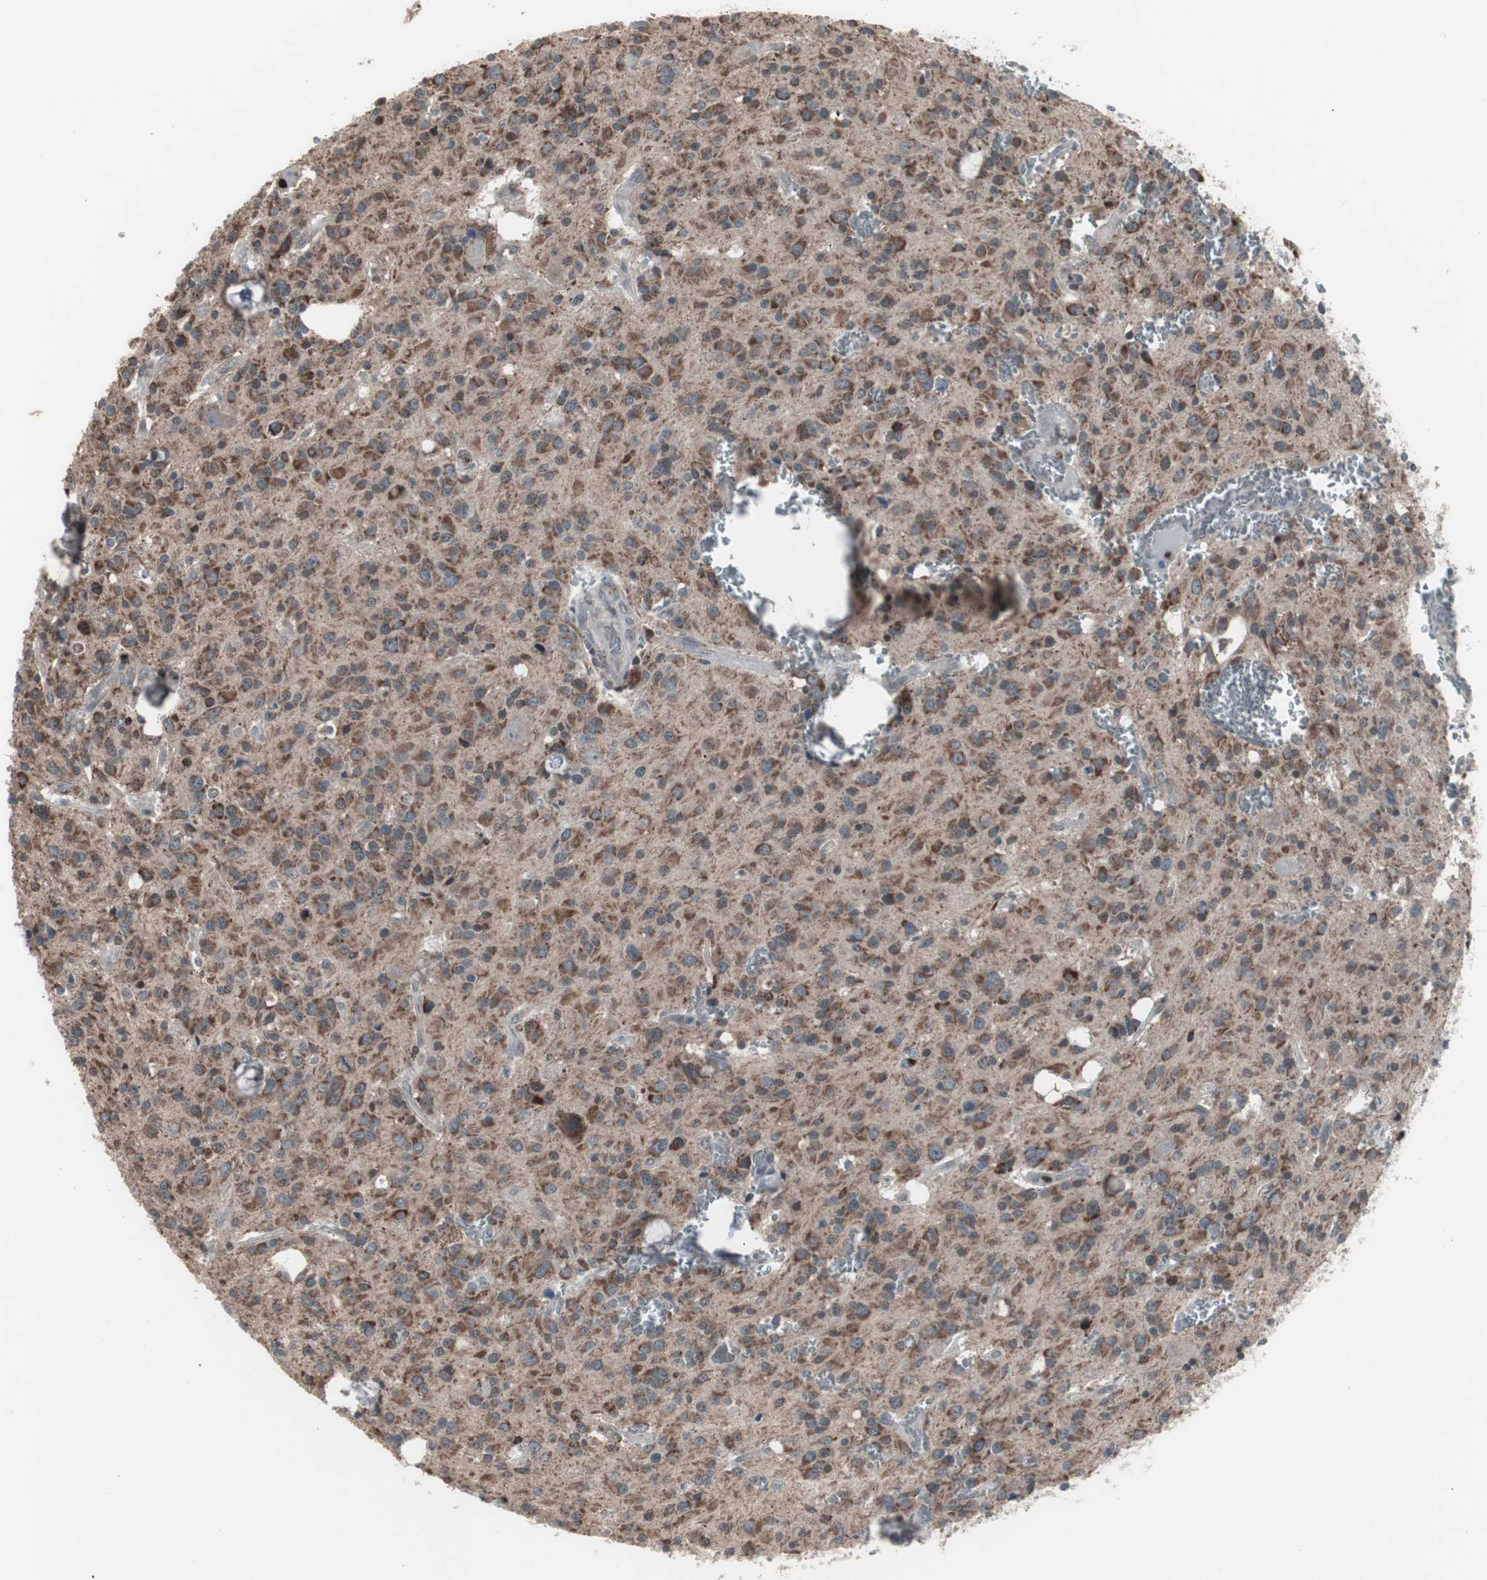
{"staining": {"intensity": "moderate", "quantity": "25%-75%", "location": "cytoplasmic/membranous,nuclear"}, "tissue": "glioma", "cell_type": "Tumor cells", "image_type": "cancer", "snomed": [{"axis": "morphology", "description": "Glioma, malignant, Low grade"}, {"axis": "topography", "description": "Brain"}], "caption": "A photomicrograph of human glioma stained for a protein reveals moderate cytoplasmic/membranous and nuclear brown staining in tumor cells. The staining was performed using DAB to visualize the protein expression in brown, while the nuclei were stained in blue with hematoxylin (Magnification: 20x).", "gene": "RXRA", "patient": {"sex": "male", "age": 58}}